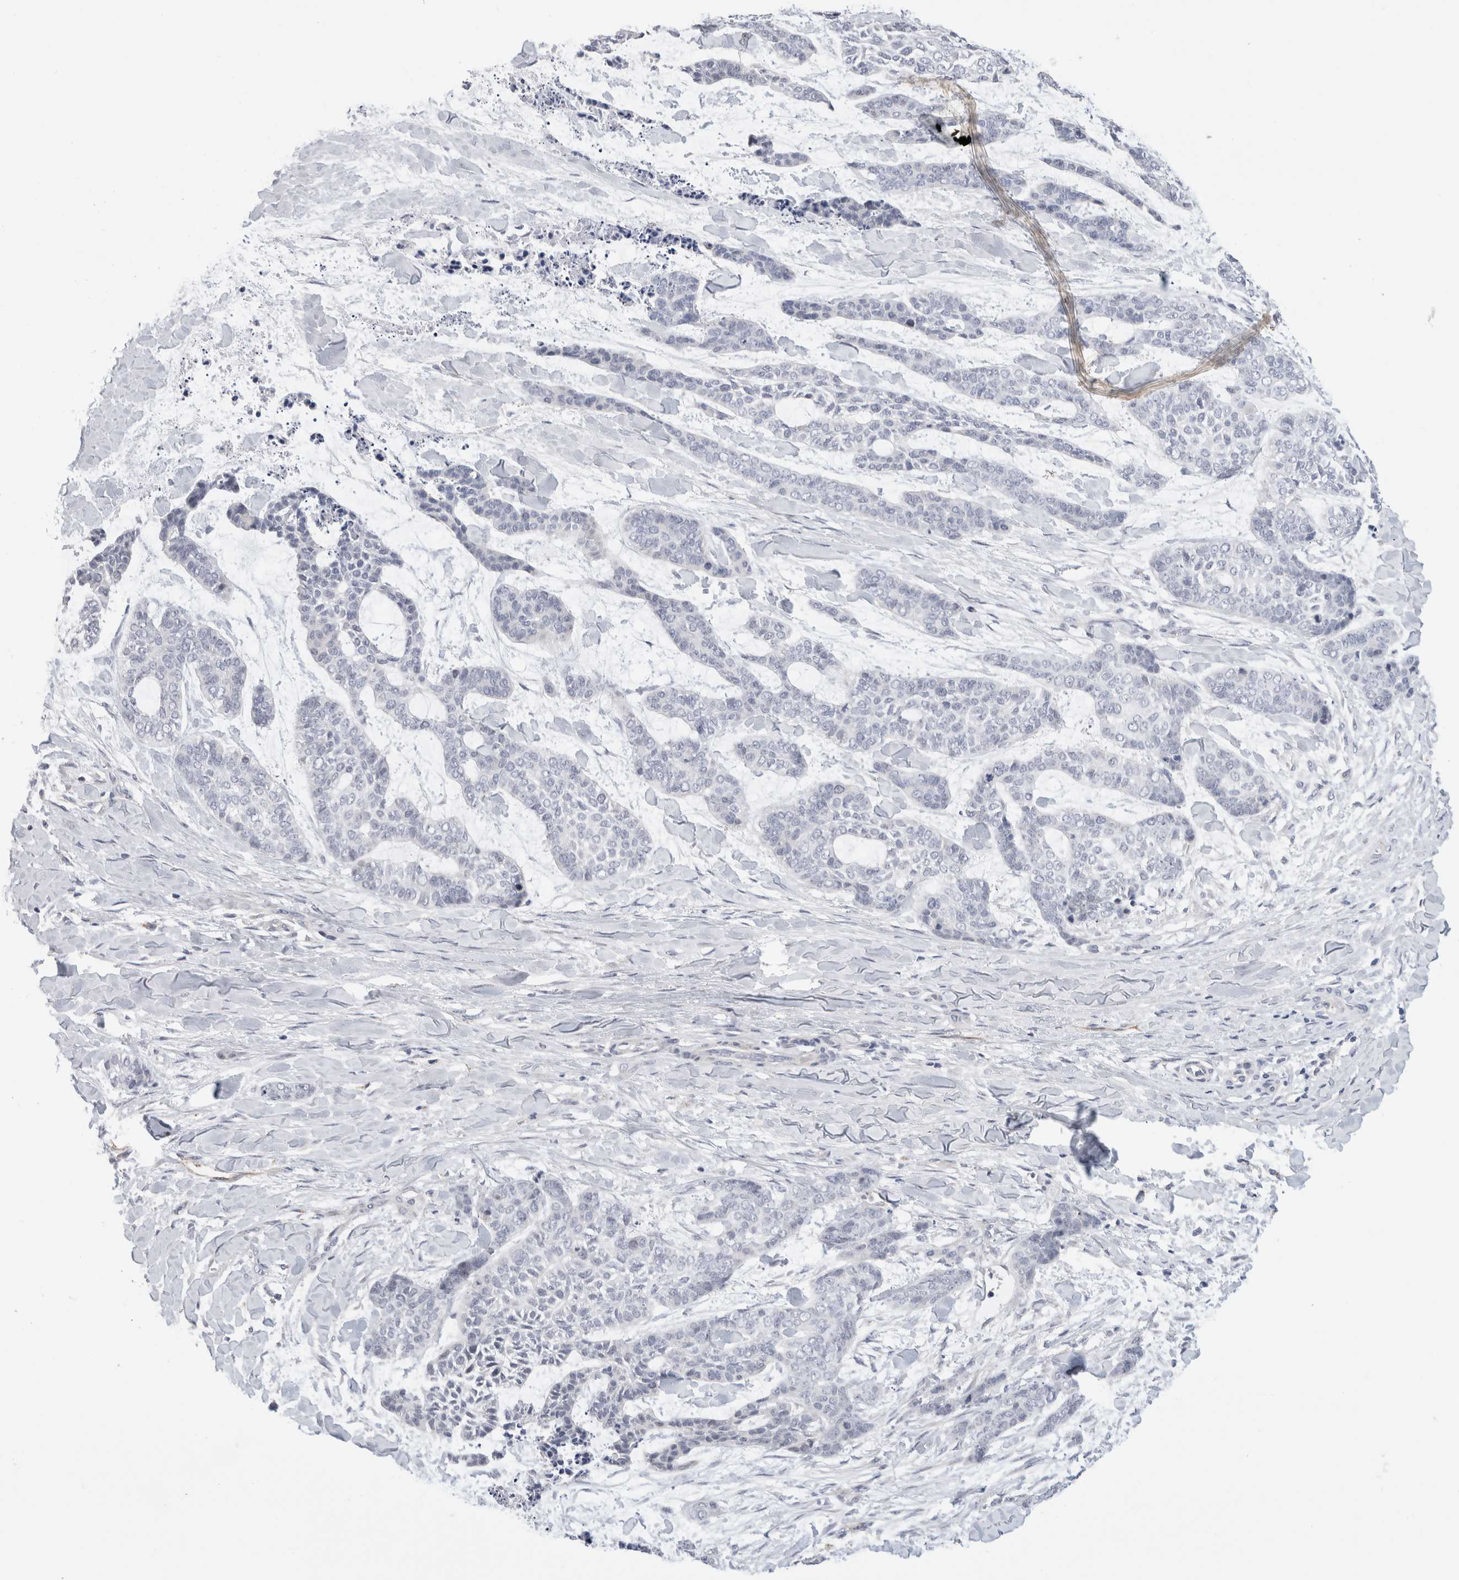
{"staining": {"intensity": "negative", "quantity": "none", "location": "none"}, "tissue": "skin cancer", "cell_type": "Tumor cells", "image_type": "cancer", "snomed": [{"axis": "morphology", "description": "Basal cell carcinoma"}, {"axis": "topography", "description": "Skin"}], "caption": "Skin basal cell carcinoma was stained to show a protein in brown. There is no significant positivity in tumor cells.", "gene": "ANKMY1", "patient": {"sex": "female", "age": 64}}